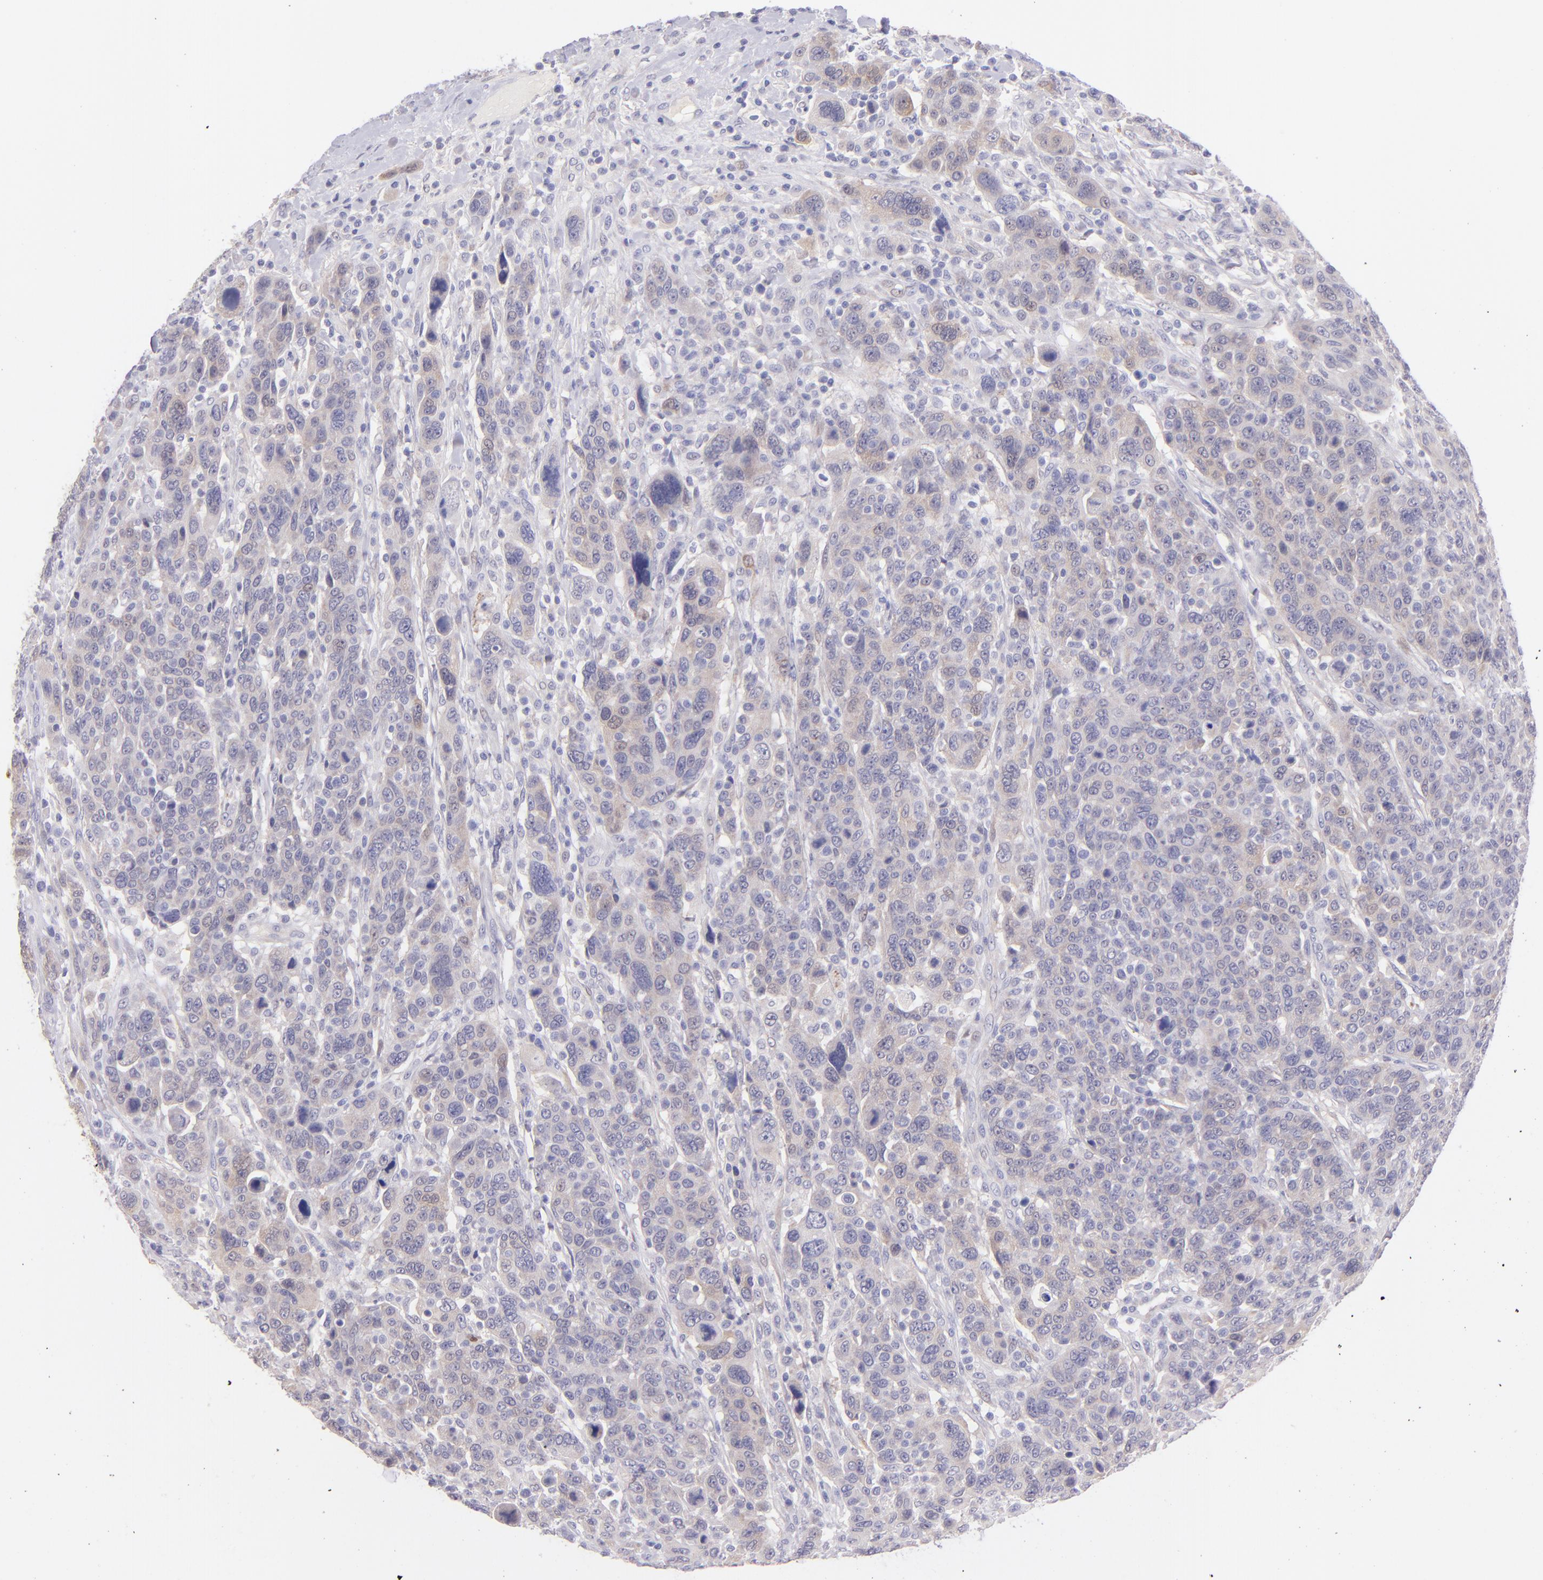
{"staining": {"intensity": "weak", "quantity": ">75%", "location": "cytoplasmic/membranous"}, "tissue": "breast cancer", "cell_type": "Tumor cells", "image_type": "cancer", "snomed": [{"axis": "morphology", "description": "Duct carcinoma"}, {"axis": "topography", "description": "Breast"}], "caption": "Immunohistochemical staining of human breast invasive ductal carcinoma shows low levels of weak cytoplasmic/membranous protein expression in about >75% of tumor cells.", "gene": "SH2D4A", "patient": {"sex": "female", "age": 37}}